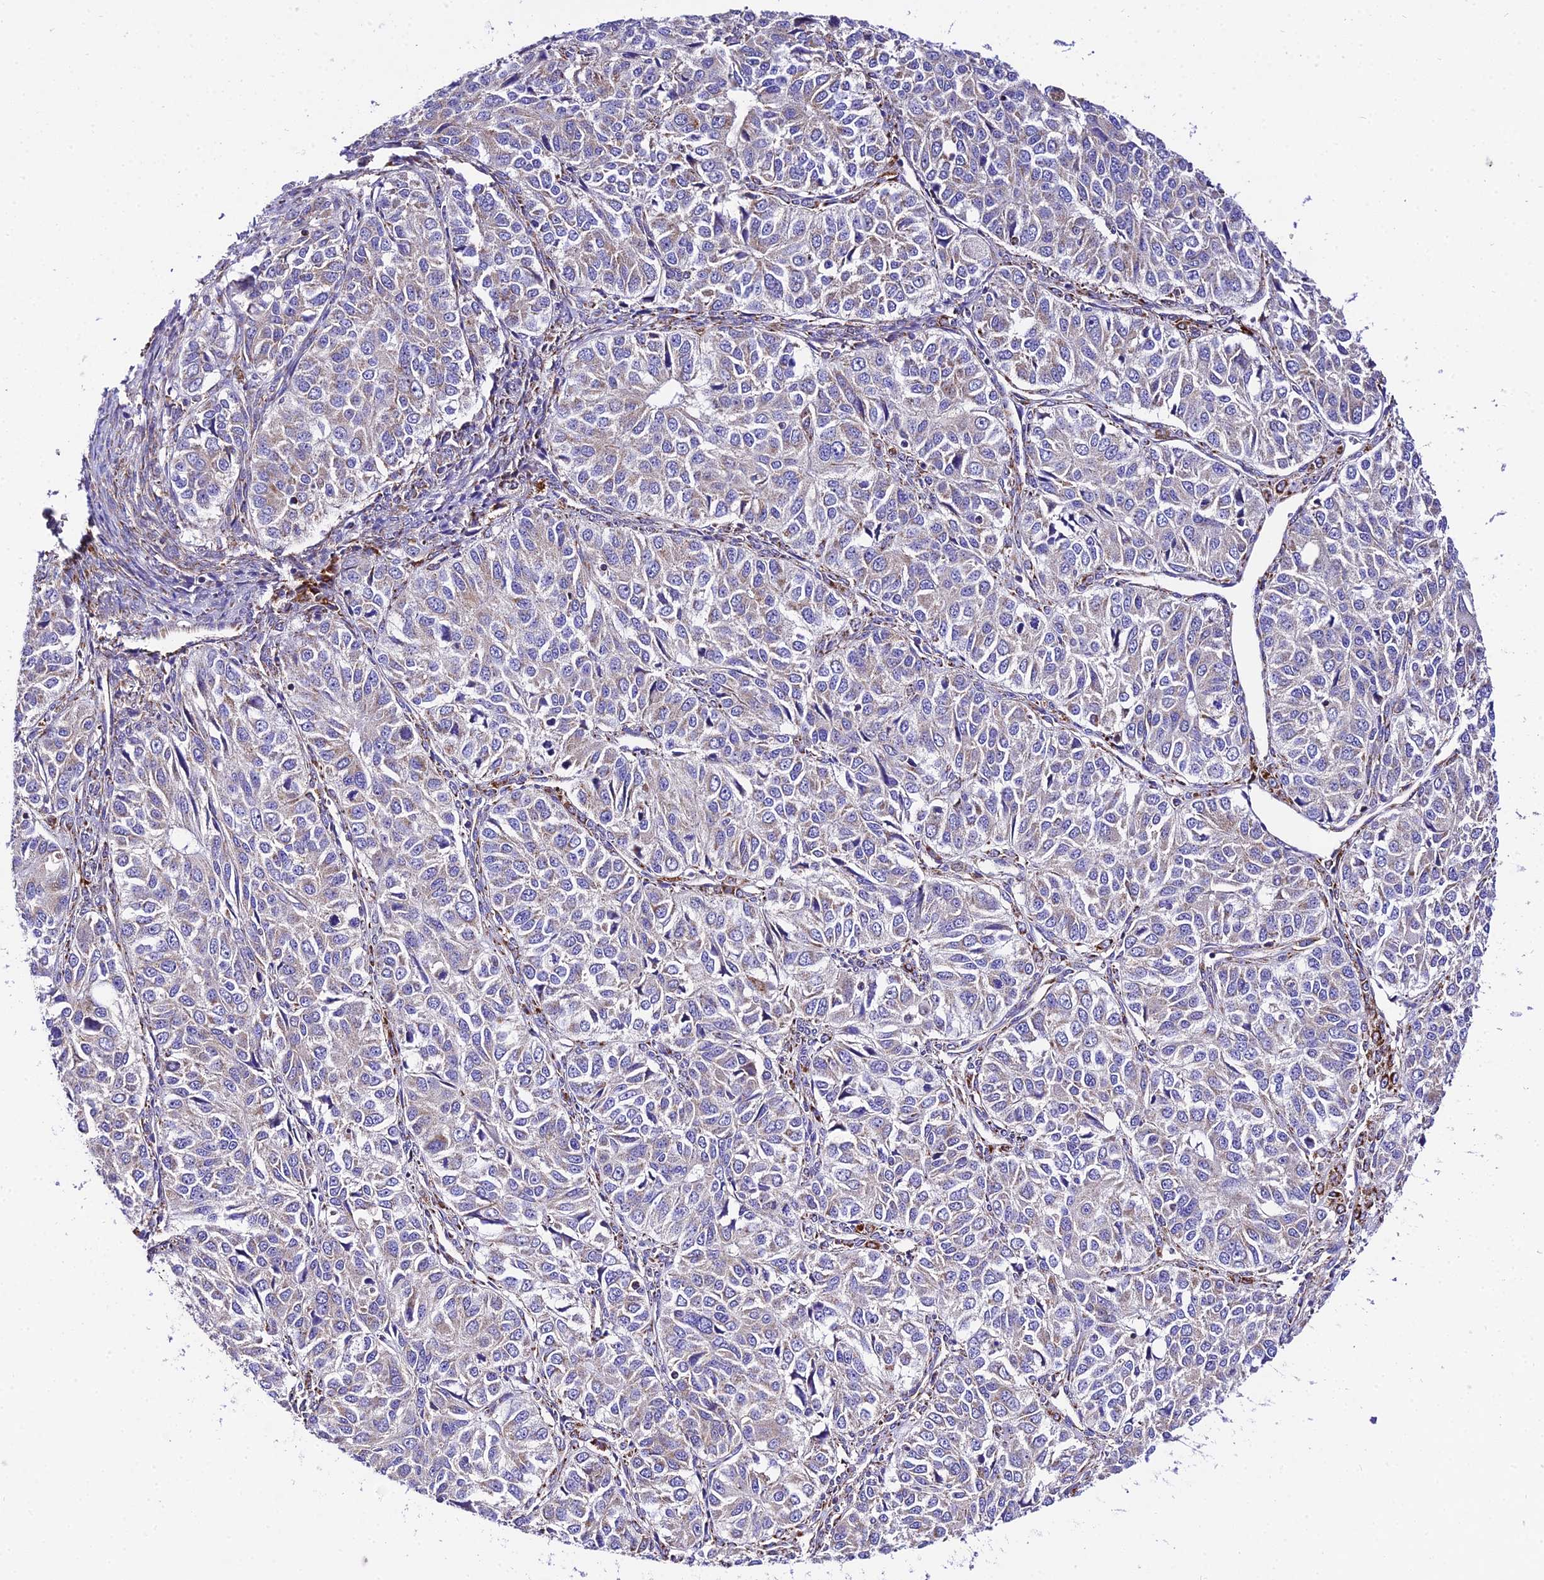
{"staining": {"intensity": "weak", "quantity": "<25%", "location": "cytoplasmic/membranous"}, "tissue": "ovarian cancer", "cell_type": "Tumor cells", "image_type": "cancer", "snomed": [{"axis": "morphology", "description": "Carcinoma, endometroid"}, {"axis": "topography", "description": "Ovary"}], "caption": "Ovarian cancer stained for a protein using immunohistochemistry (IHC) demonstrates no staining tumor cells.", "gene": "OCIAD1", "patient": {"sex": "female", "age": 51}}